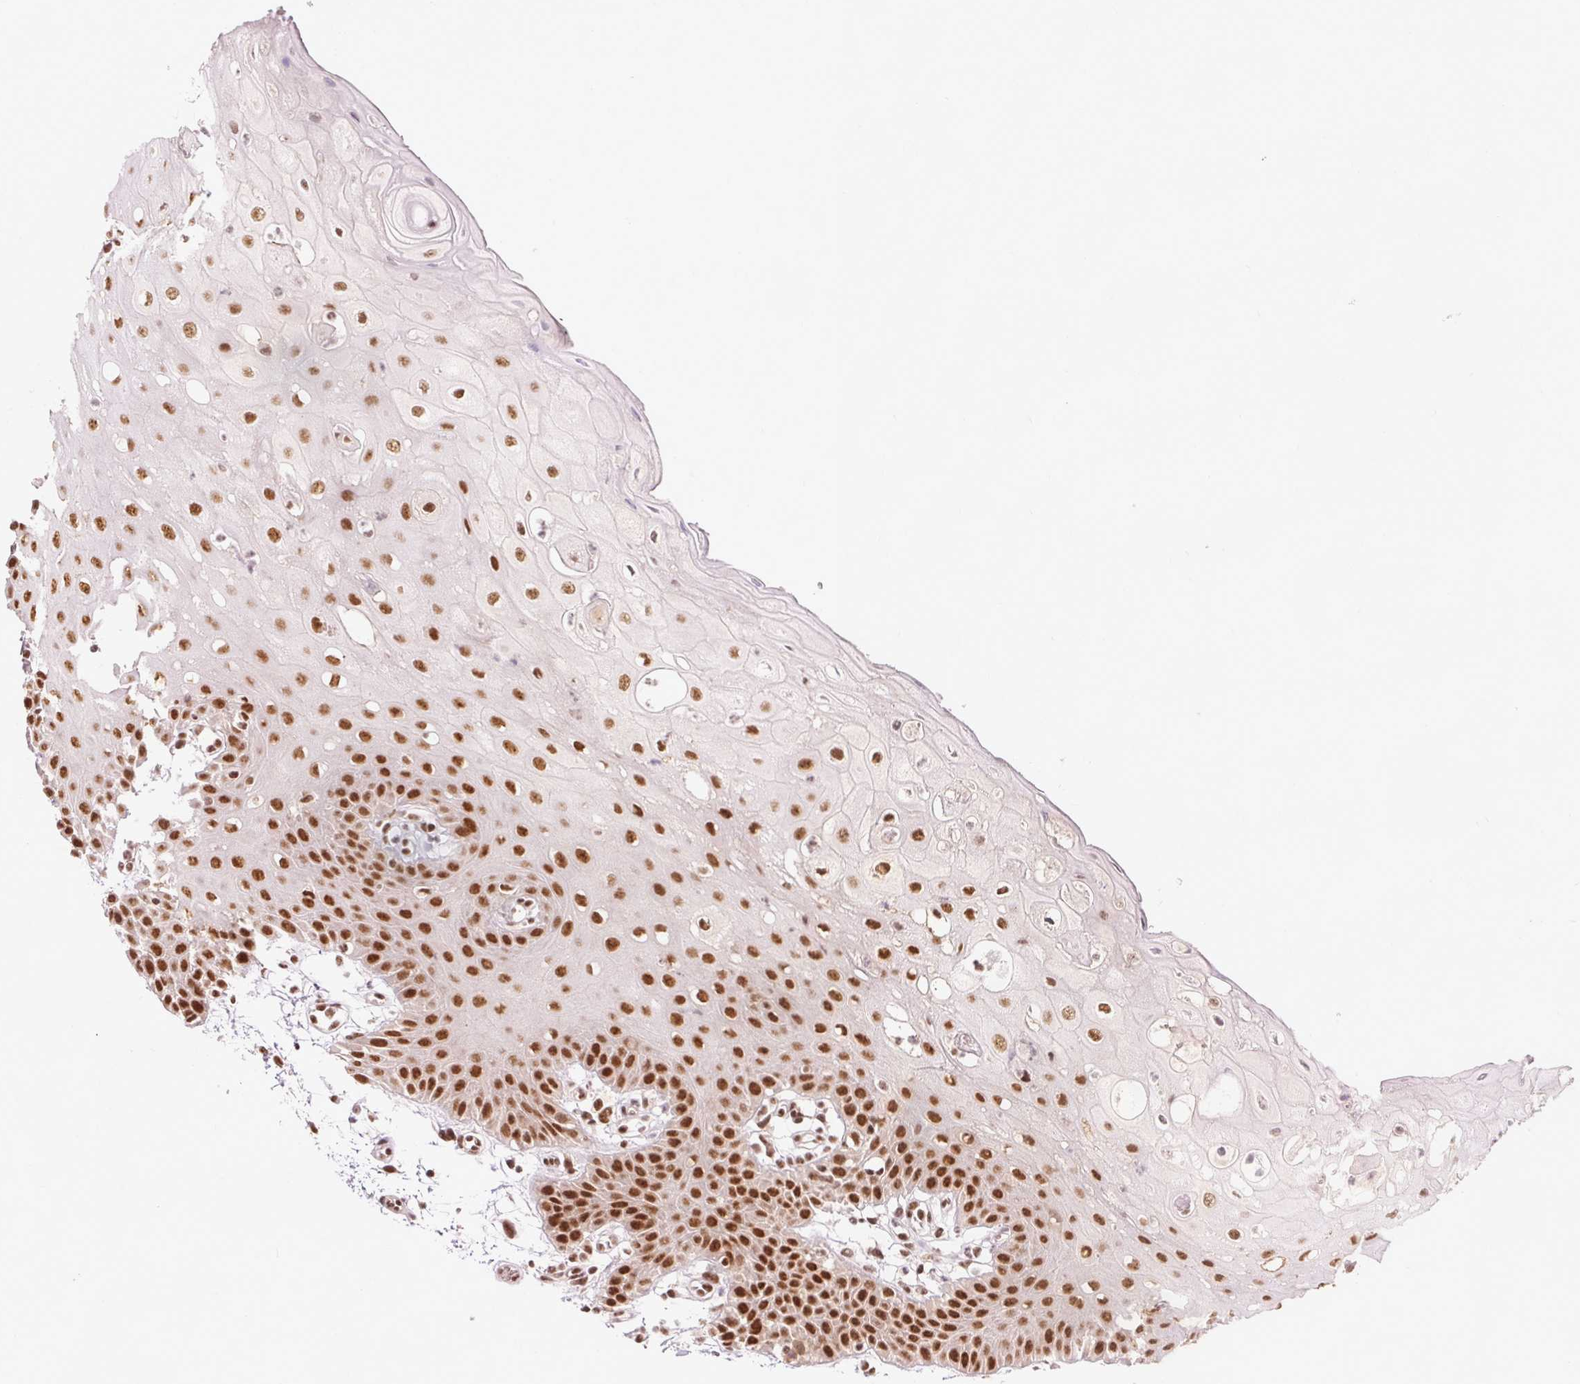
{"staining": {"intensity": "strong", "quantity": ">75%", "location": "nuclear"}, "tissue": "oral mucosa", "cell_type": "Squamous epithelial cells", "image_type": "normal", "snomed": [{"axis": "morphology", "description": "Normal tissue, NOS"}, {"axis": "topography", "description": "Oral tissue"}, {"axis": "topography", "description": "Tounge, NOS"}], "caption": "DAB immunohistochemical staining of benign human oral mucosa displays strong nuclear protein positivity in about >75% of squamous epithelial cells. (DAB (3,3'-diaminobenzidine) = brown stain, brightfield microscopy at high magnification).", "gene": "ZBTB44", "patient": {"sex": "female", "age": 59}}